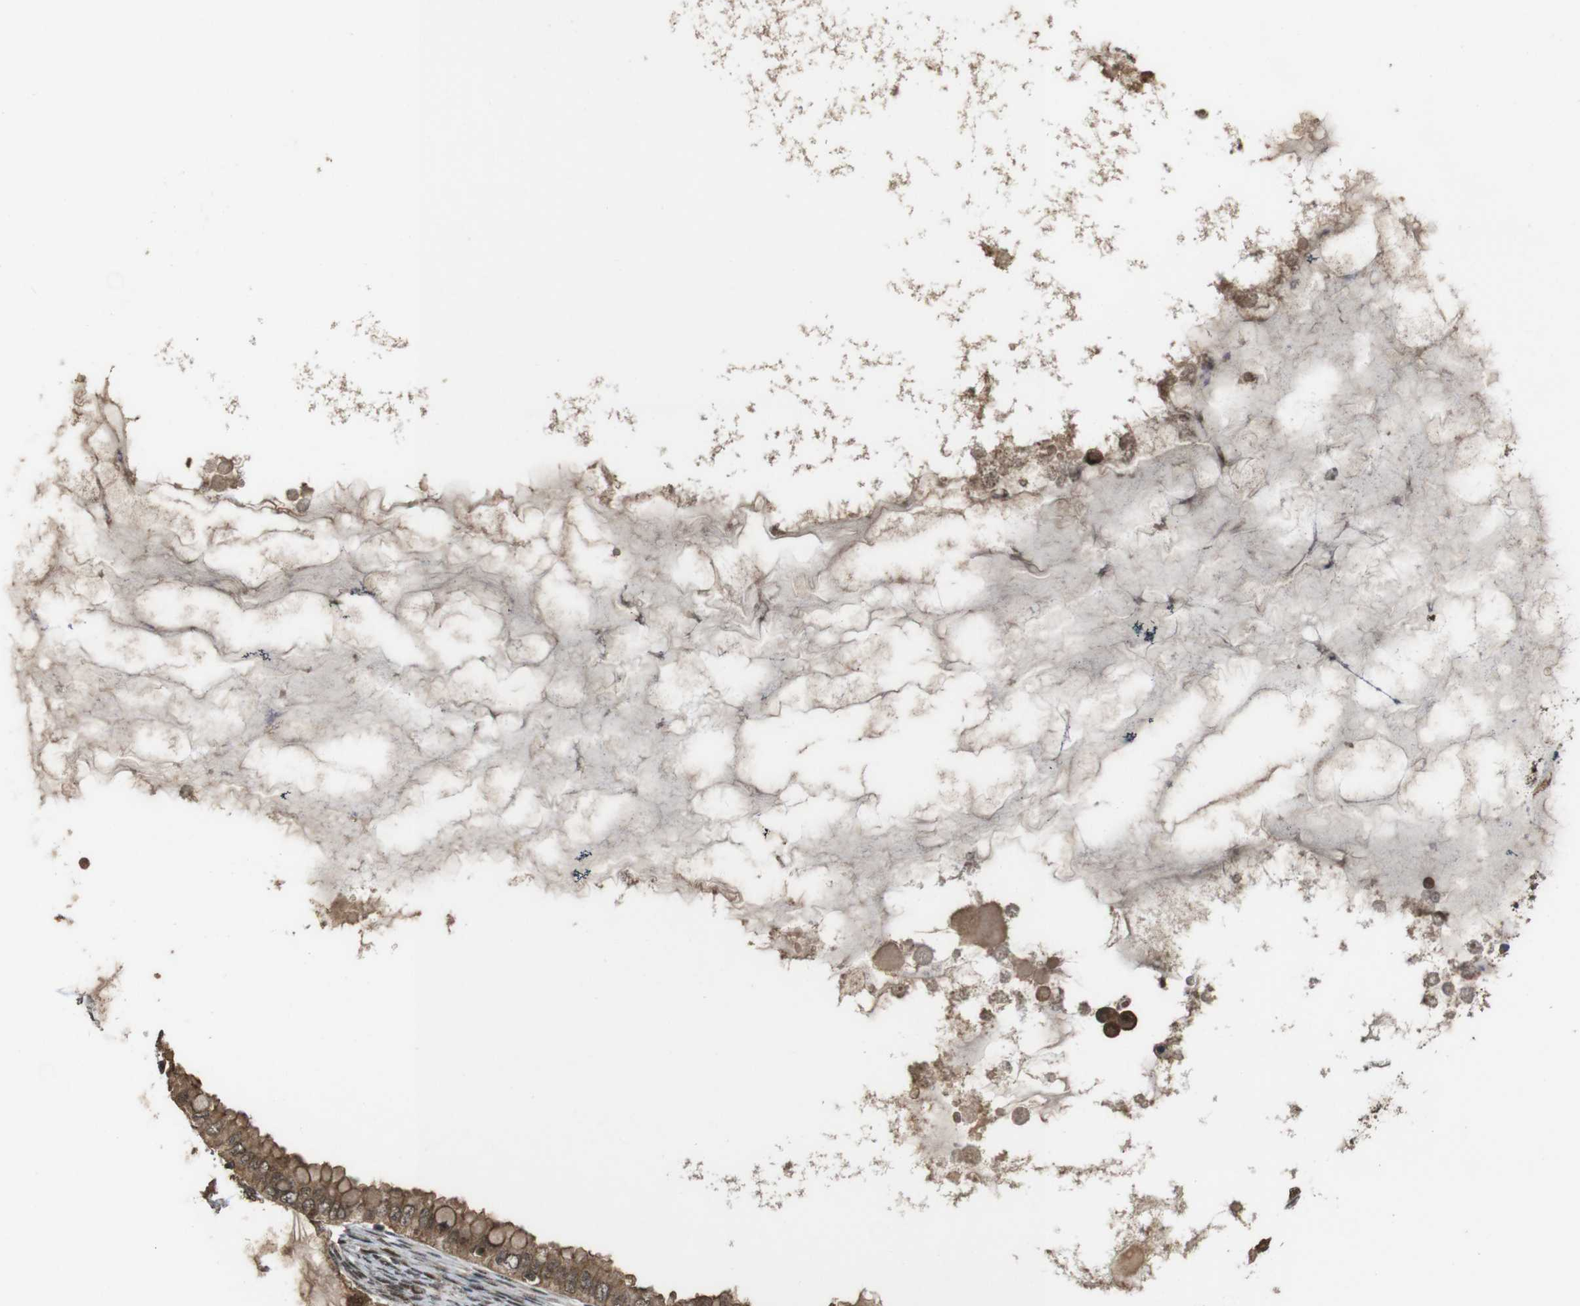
{"staining": {"intensity": "moderate", "quantity": ">75%", "location": "cytoplasmic/membranous,nuclear"}, "tissue": "ovarian cancer", "cell_type": "Tumor cells", "image_type": "cancer", "snomed": [{"axis": "morphology", "description": "Cystadenocarcinoma, mucinous, NOS"}, {"axis": "topography", "description": "Ovary"}], "caption": "An immunohistochemistry (IHC) photomicrograph of tumor tissue is shown. Protein staining in brown highlights moderate cytoplasmic/membranous and nuclear positivity in ovarian mucinous cystadenocarcinoma within tumor cells.", "gene": "CDC34", "patient": {"sex": "female", "age": 80}}